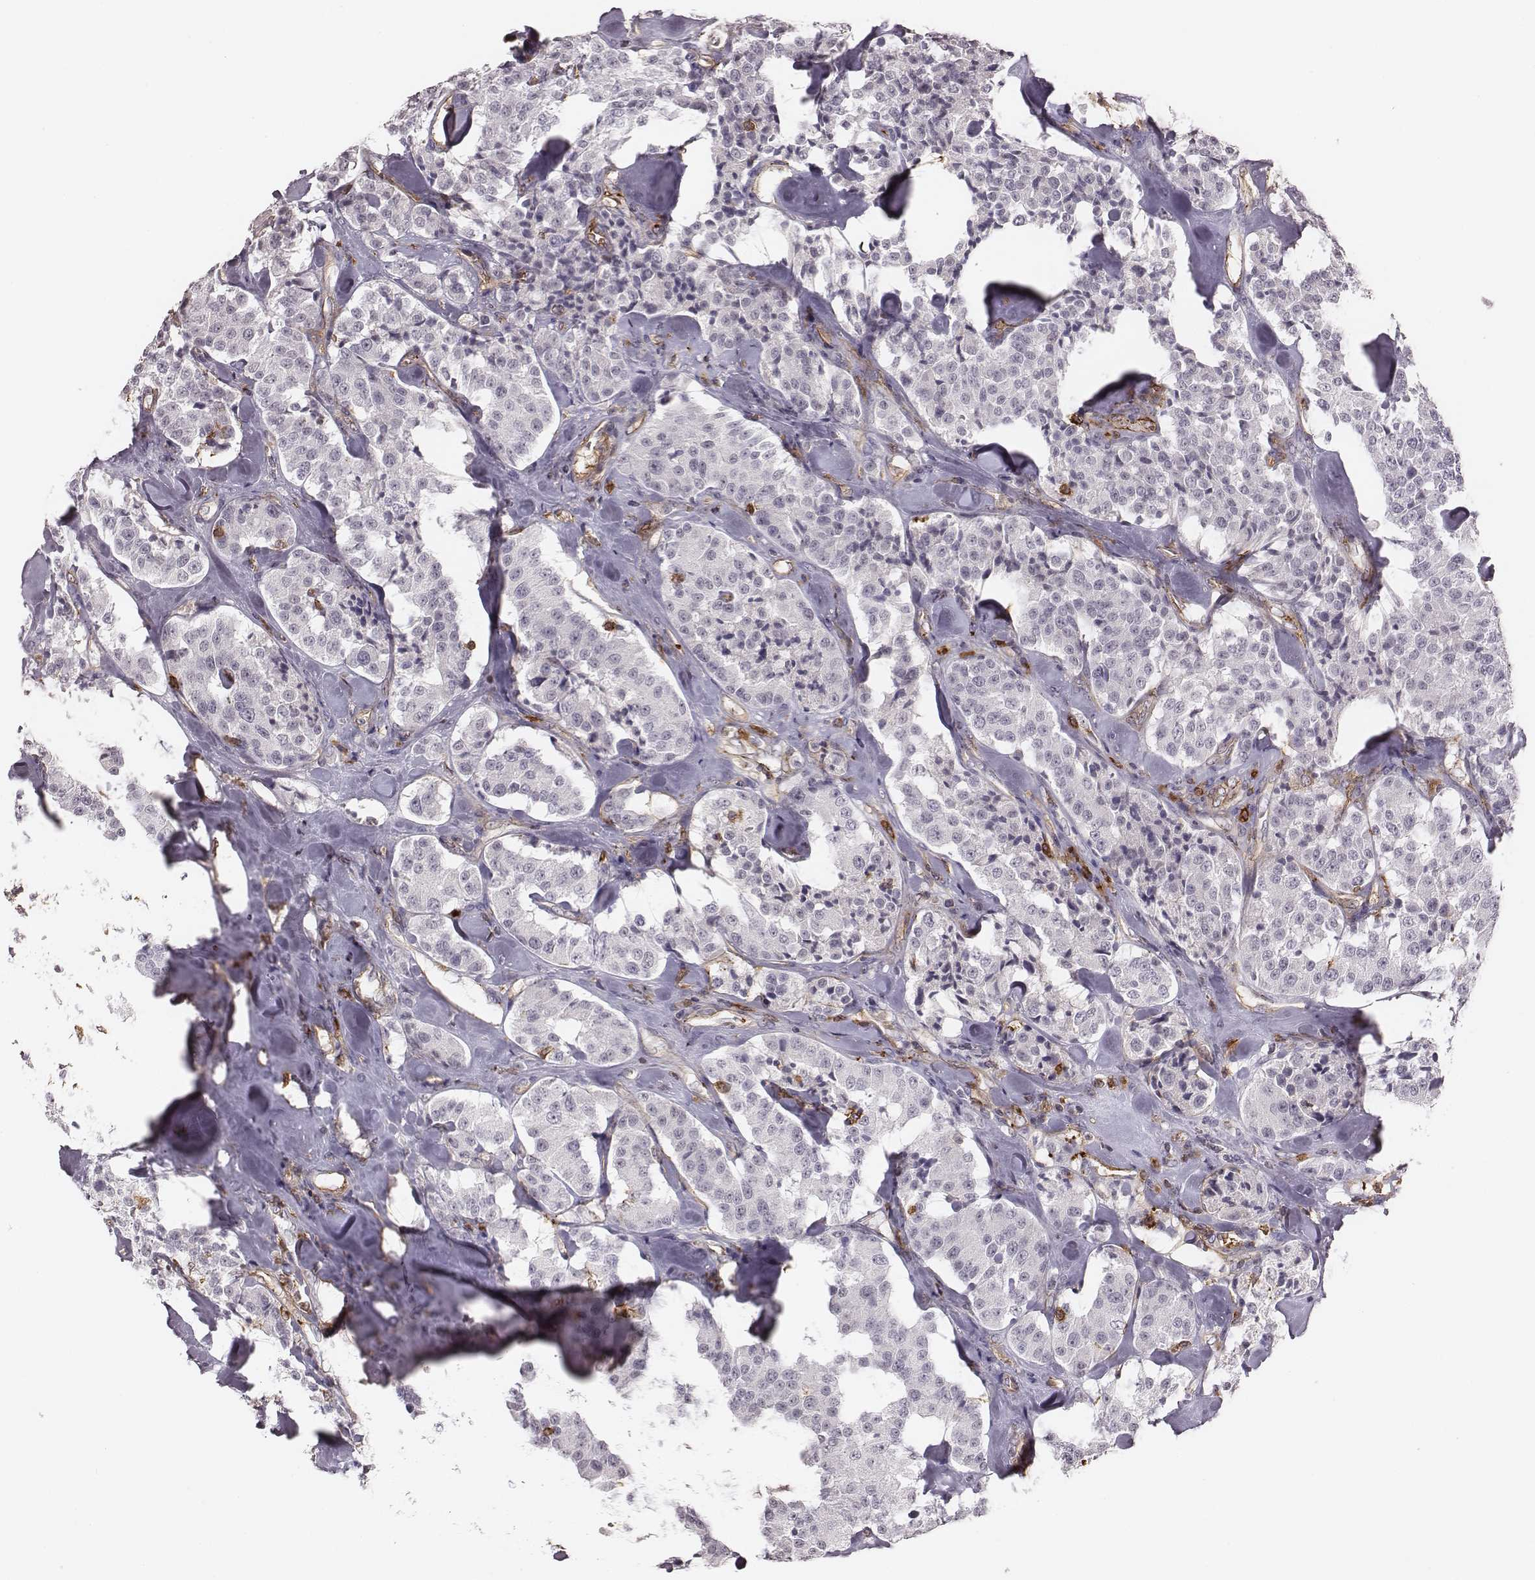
{"staining": {"intensity": "negative", "quantity": "none", "location": "none"}, "tissue": "carcinoid", "cell_type": "Tumor cells", "image_type": "cancer", "snomed": [{"axis": "morphology", "description": "Carcinoid, malignant, NOS"}, {"axis": "topography", "description": "Pancreas"}], "caption": "Carcinoid (malignant) was stained to show a protein in brown. There is no significant staining in tumor cells.", "gene": "ZYX", "patient": {"sex": "male", "age": 41}}